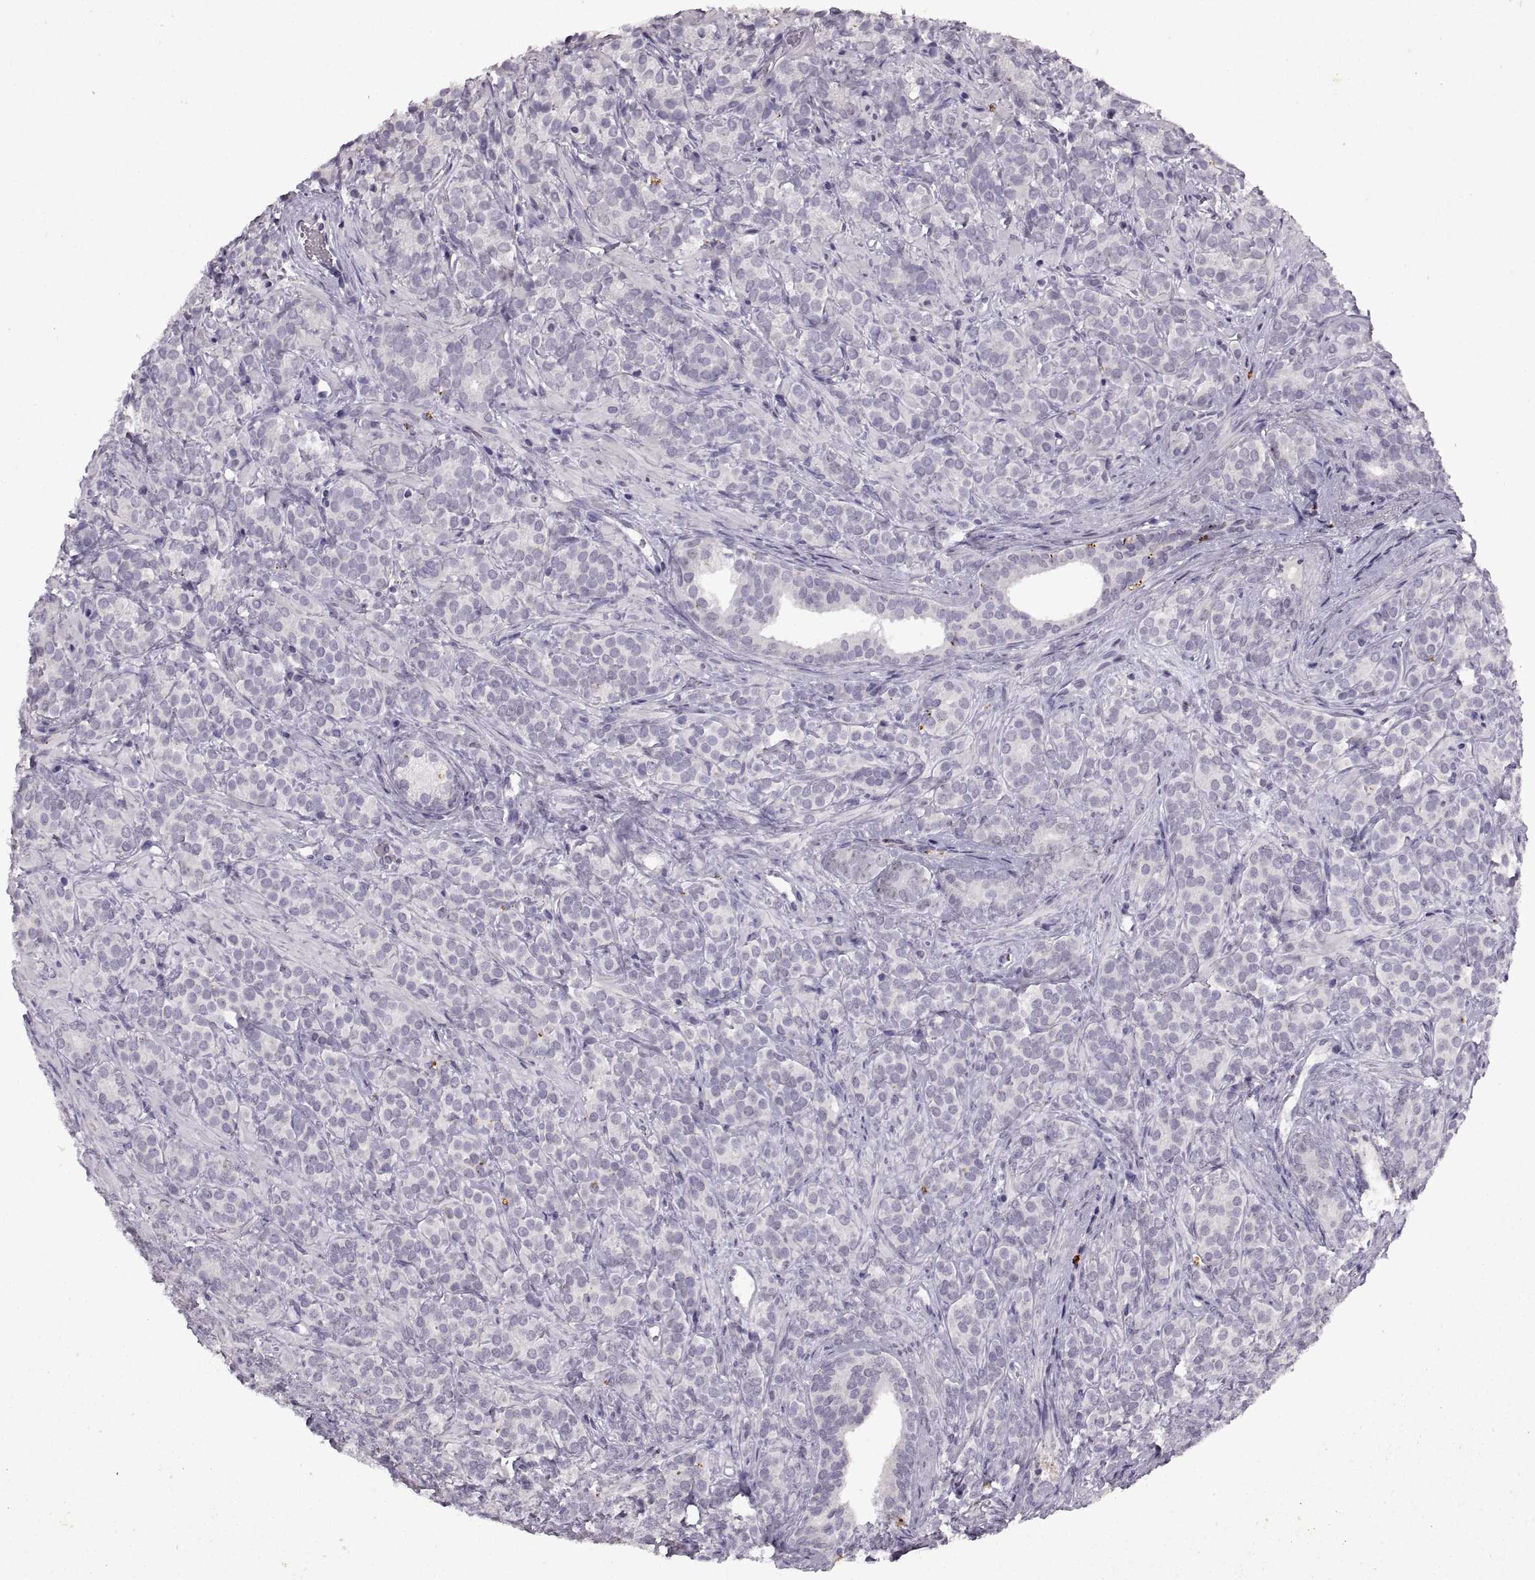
{"staining": {"intensity": "negative", "quantity": "none", "location": "none"}, "tissue": "prostate cancer", "cell_type": "Tumor cells", "image_type": "cancer", "snomed": [{"axis": "morphology", "description": "Adenocarcinoma, High grade"}, {"axis": "topography", "description": "Prostate"}], "caption": "Micrograph shows no significant protein positivity in tumor cells of prostate cancer.", "gene": "SINHCAF", "patient": {"sex": "male", "age": 84}}